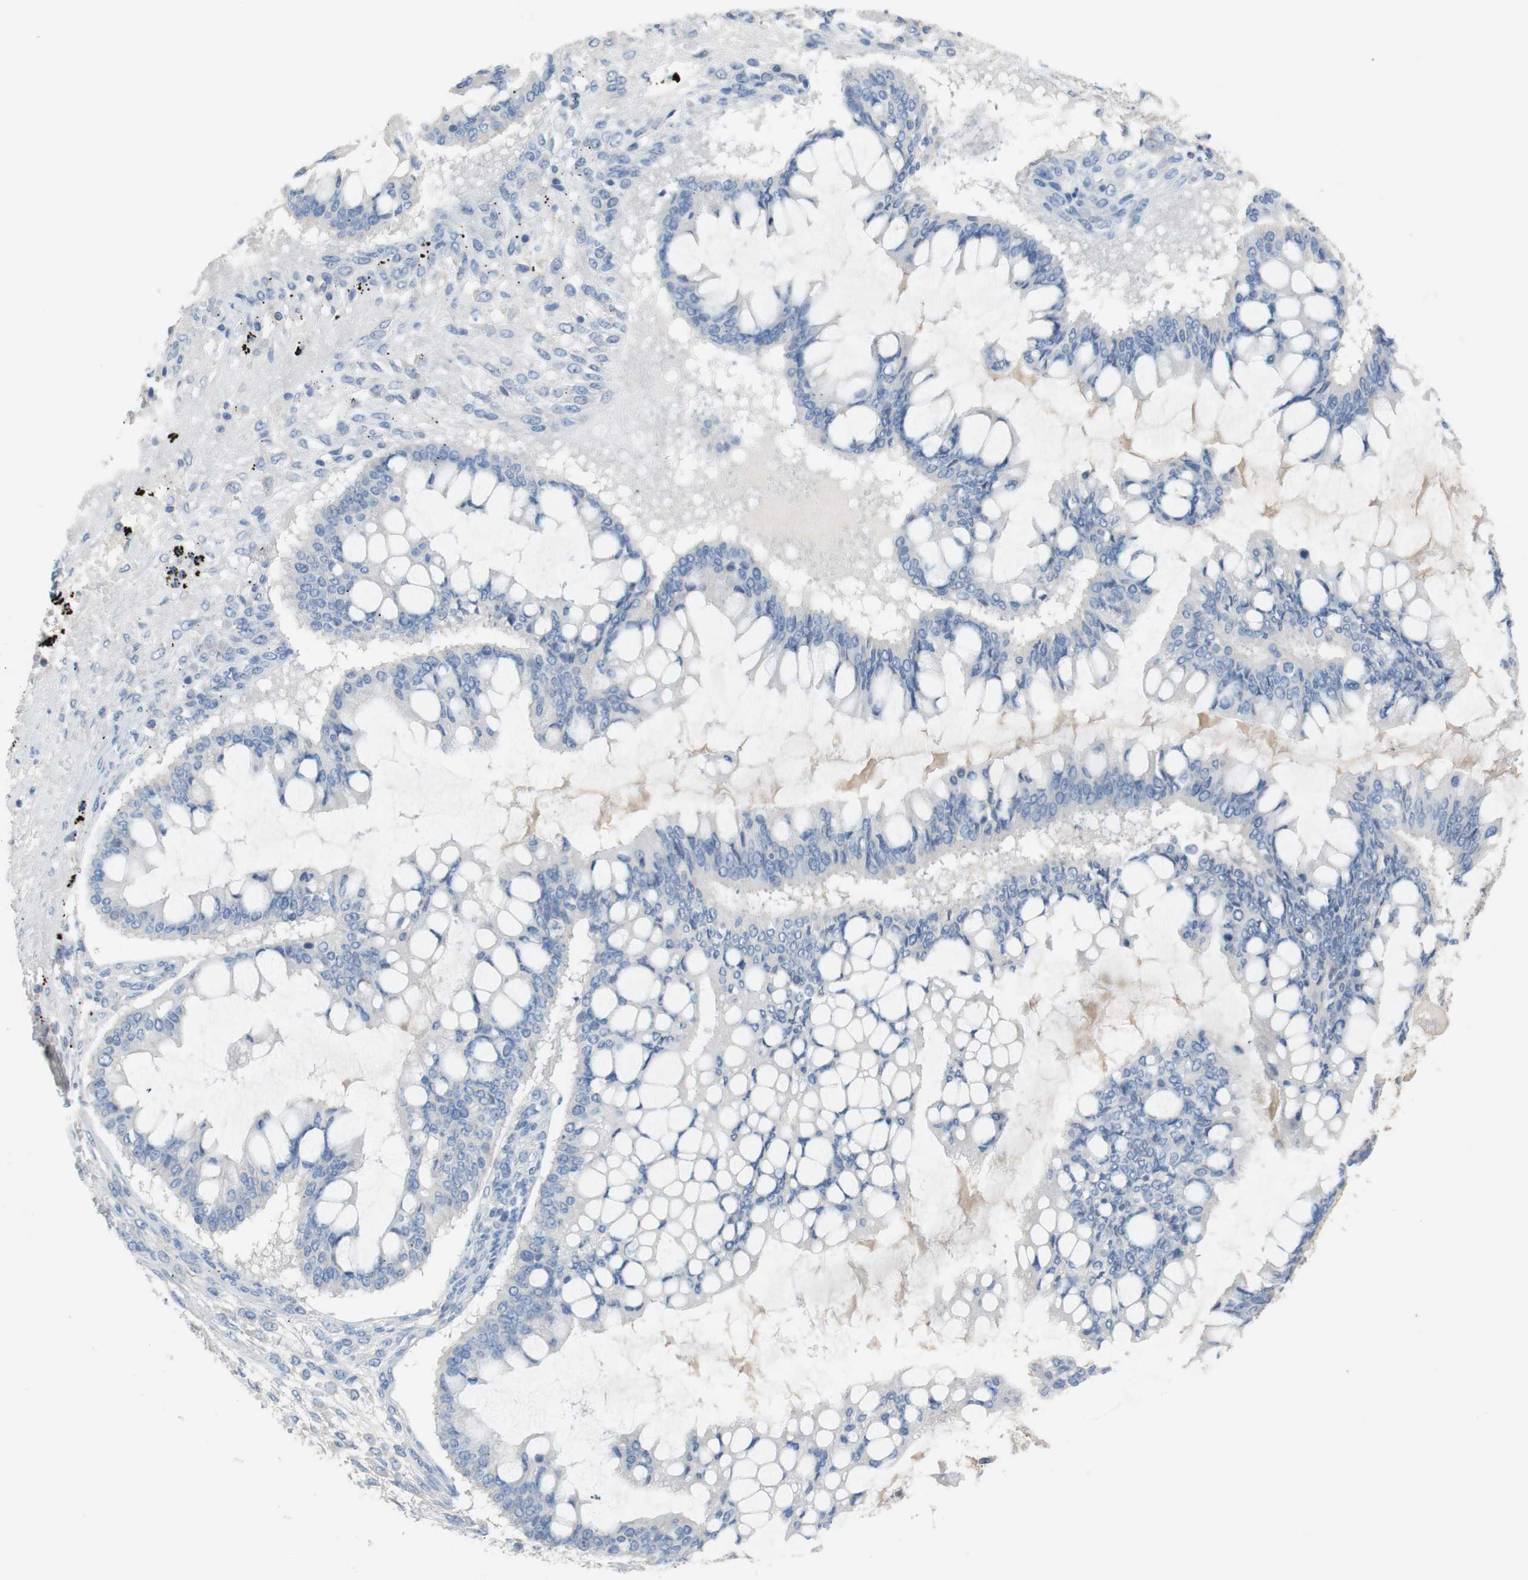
{"staining": {"intensity": "negative", "quantity": "none", "location": "none"}, "tissue": "ovarian cancer", "cell_type": "Tumor cells", "image_type": "cancer", "snomed": [{"axis": "morphology", "description": "Cystadenocarcinoma, mucinous, NOS"}, {"axis": "topography", "description": "Ovary"}], "caption": "This is an IHC micrograph of human mucinous cystadenocarcinoma (ovarian). There is no positivity in tumor cells.", "gene": "PACSIN1", "patient": {"sex": "female", "age": 73}}